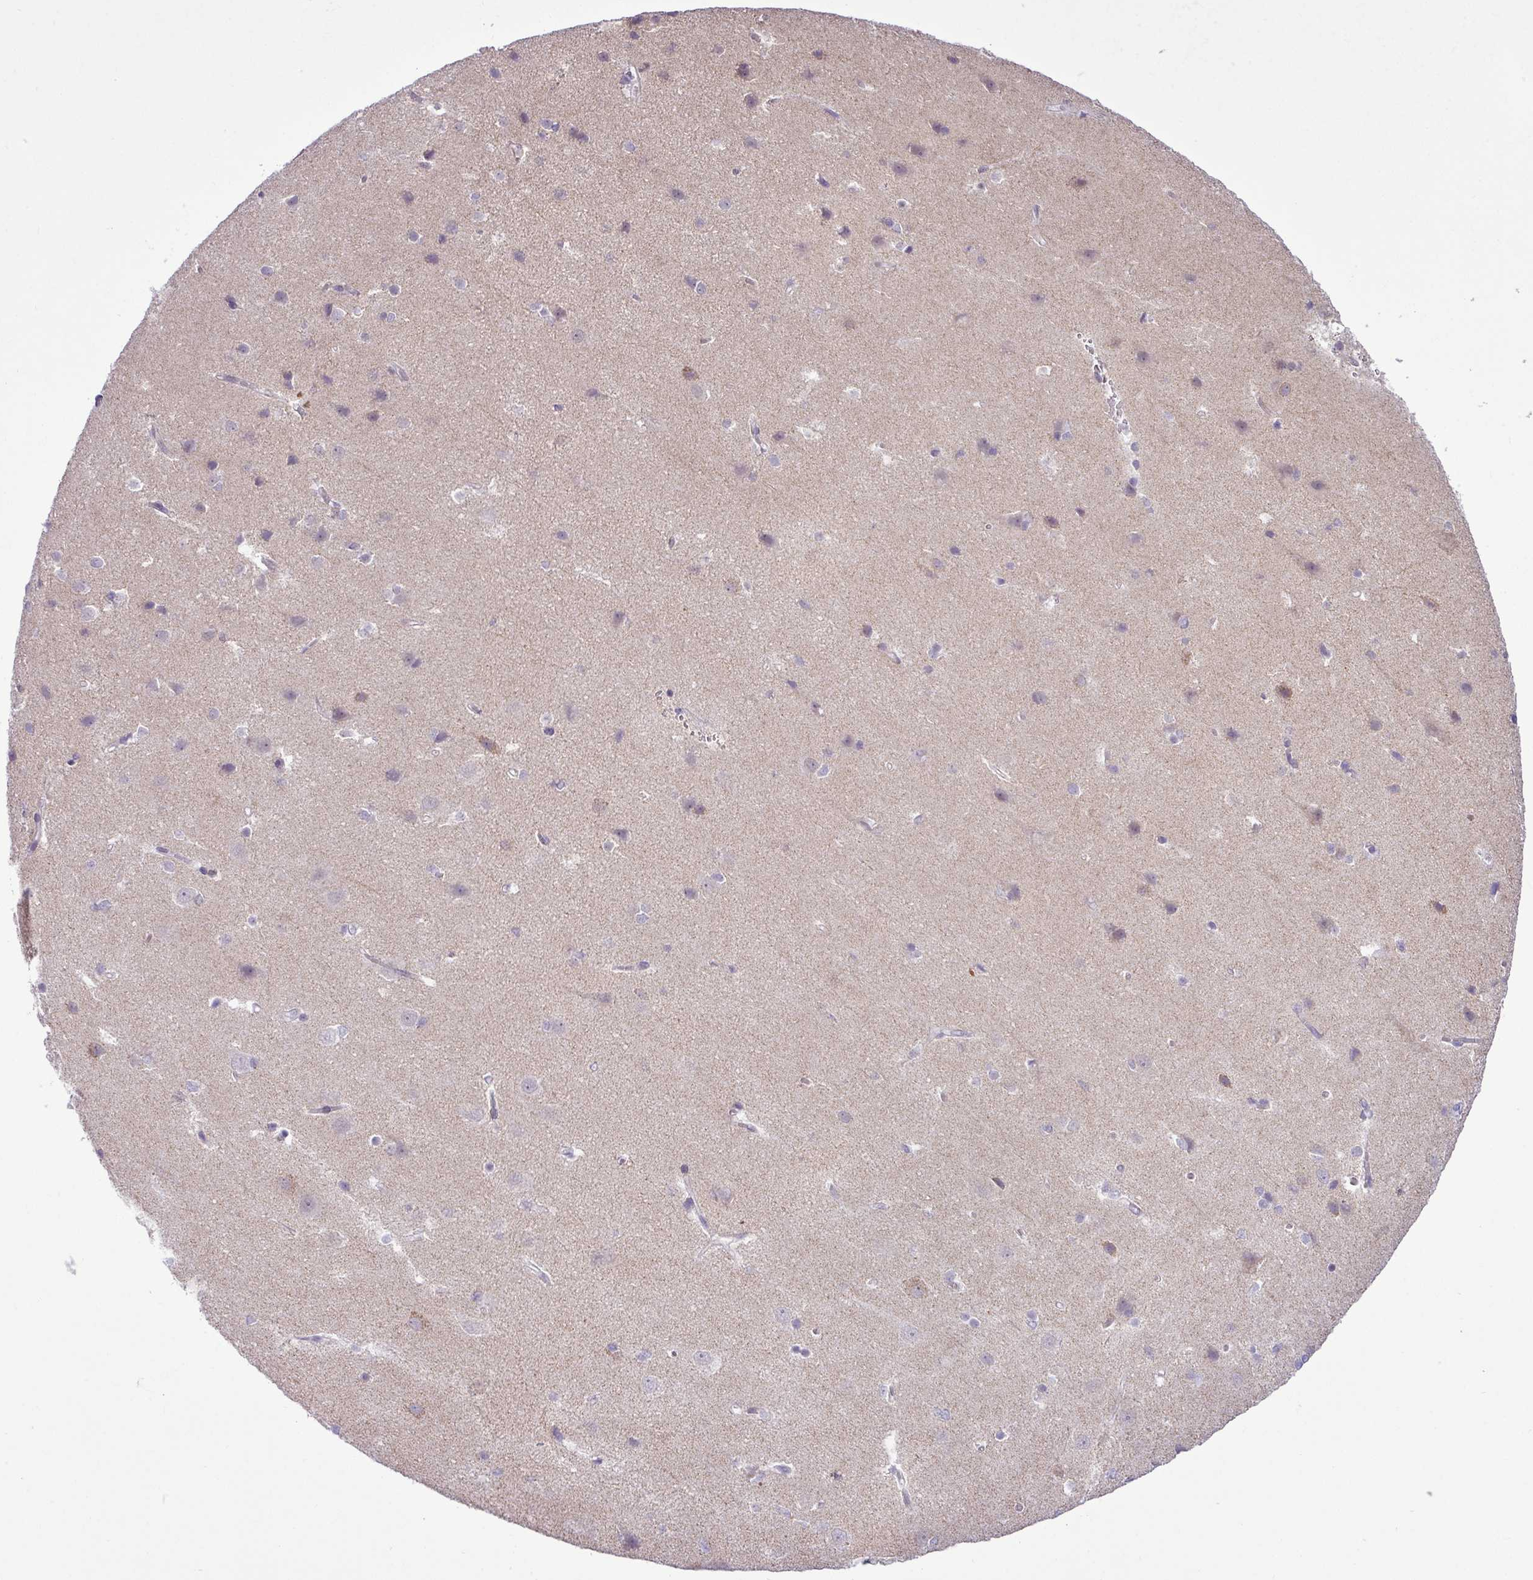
{"staining": {"intensity": "negative", "quantity": "none", "location": "none"}, "tissue": "cerebral cortex", "cell_type": "Endothelial cells", "image_type": "normal", "snomed": [{"axis": "morphology", "description": "Normal tissue, NOS"}, {"axis": "topography", "description": "Cerebral cortex"}], "caption": "Immunohistochemistry (IHC) photomicrograph of benign cerebral cortex: cerebral cortex stained with DAB (3,3'-diaminobenzidine) demonstrates no significant protein staining in endothelial cells. (Brightfield microscopy of DAB (3,3'-diaminobenzidine) immunohistochemistry (IHC) at high magnification).", "gene": "SGPP1", "patient": {"sex": "male", "age": 37}}